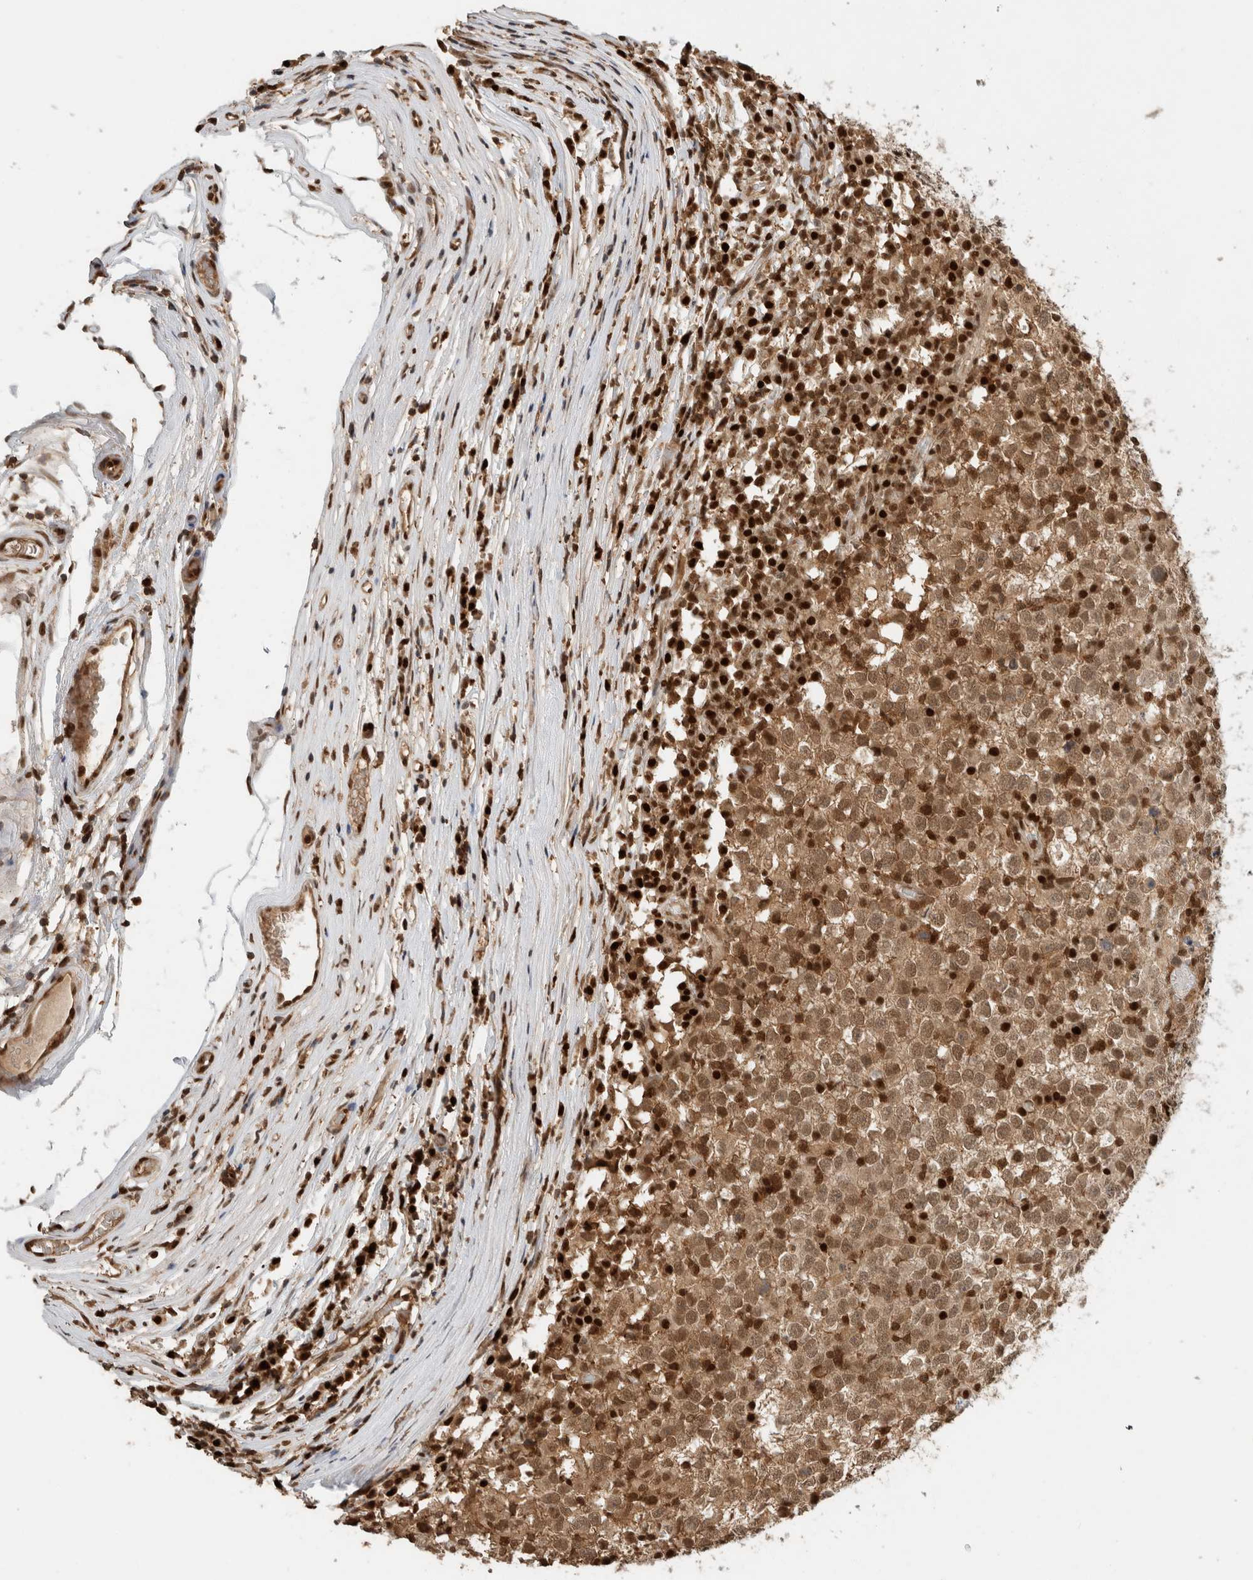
{"staining": {"intensity": "moderate", "quantity": ">75%", "location": "cytoplasmic/membranous,nuclear"}, "tissue": "testis cancer", "cell_type": "Tumor cells", "image_type": "cancer", "snomed": [{"axis": "morphology", "description": "Seminoma, NOS"}, {"axis": "topography", "description": "Testis"}], "caption": "Tumor cells display moderate cytoplasmic/membranous and nuclear staining in about >75% of cells in testis seminoma.", "gene": "SNRNP40", "patient": {"sex": "male", "age": 65}}